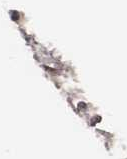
{"staining": {"intensity": "moderate", "quantity": ">75%", "location": "nuclear"}, "tissue": "stomach cancer", "cell_type": "Tumor cells", "image_type": "cancer", "snomed": [{"axis": "morphology", "description": "Adenocarcinoma, NOS"}, {"axis": "topography", "description": "Stomach"}], "caption": "IHC of stomach adenocarcinoma demonstrates medium levels of moderate nuclear expression in approximately >75% of tumor cells.", "gene": "HNRNPC", "patient": {"sex": "male", "age": 93}}